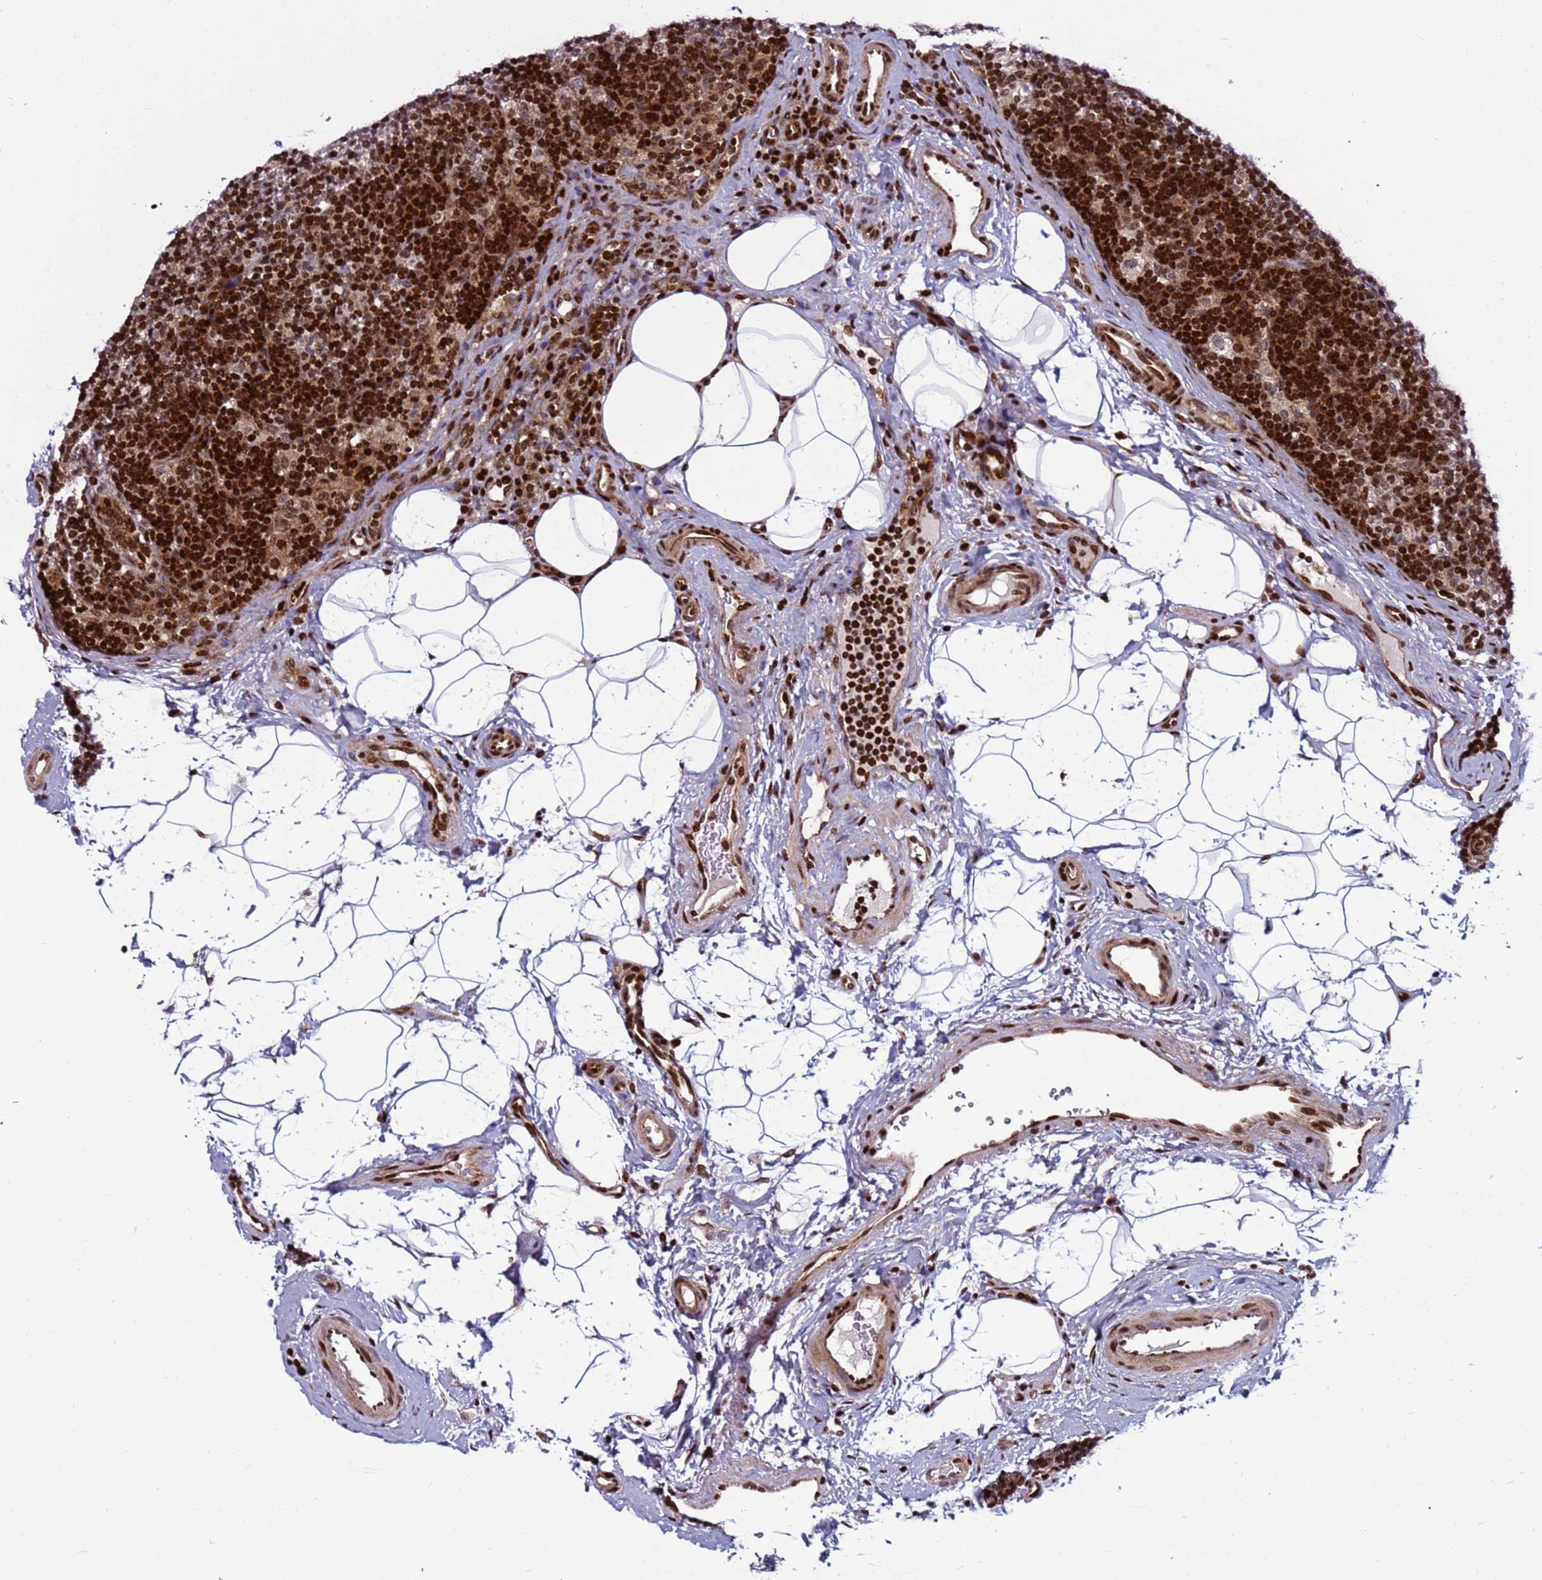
{"staining": {"intensity": "moderate", "quantity": "<25%", "location": "nuclear"}, "tissue": "lymph node", "cell_type": "Germinal center cells", "image_type": "normal", "snomed": [{"axis": "morphology", "description": "Normal tissue, NOS"}, {"axis": "topography", "description": "Lymph node"}], "caption": "Protein expression by immunohistochemistry displays moderate nuclear staining in about <25% of germinal center cells in unremarkable lymph node.", "gene": "WBP11", "patient": {"sex": "female", "age": 22}}